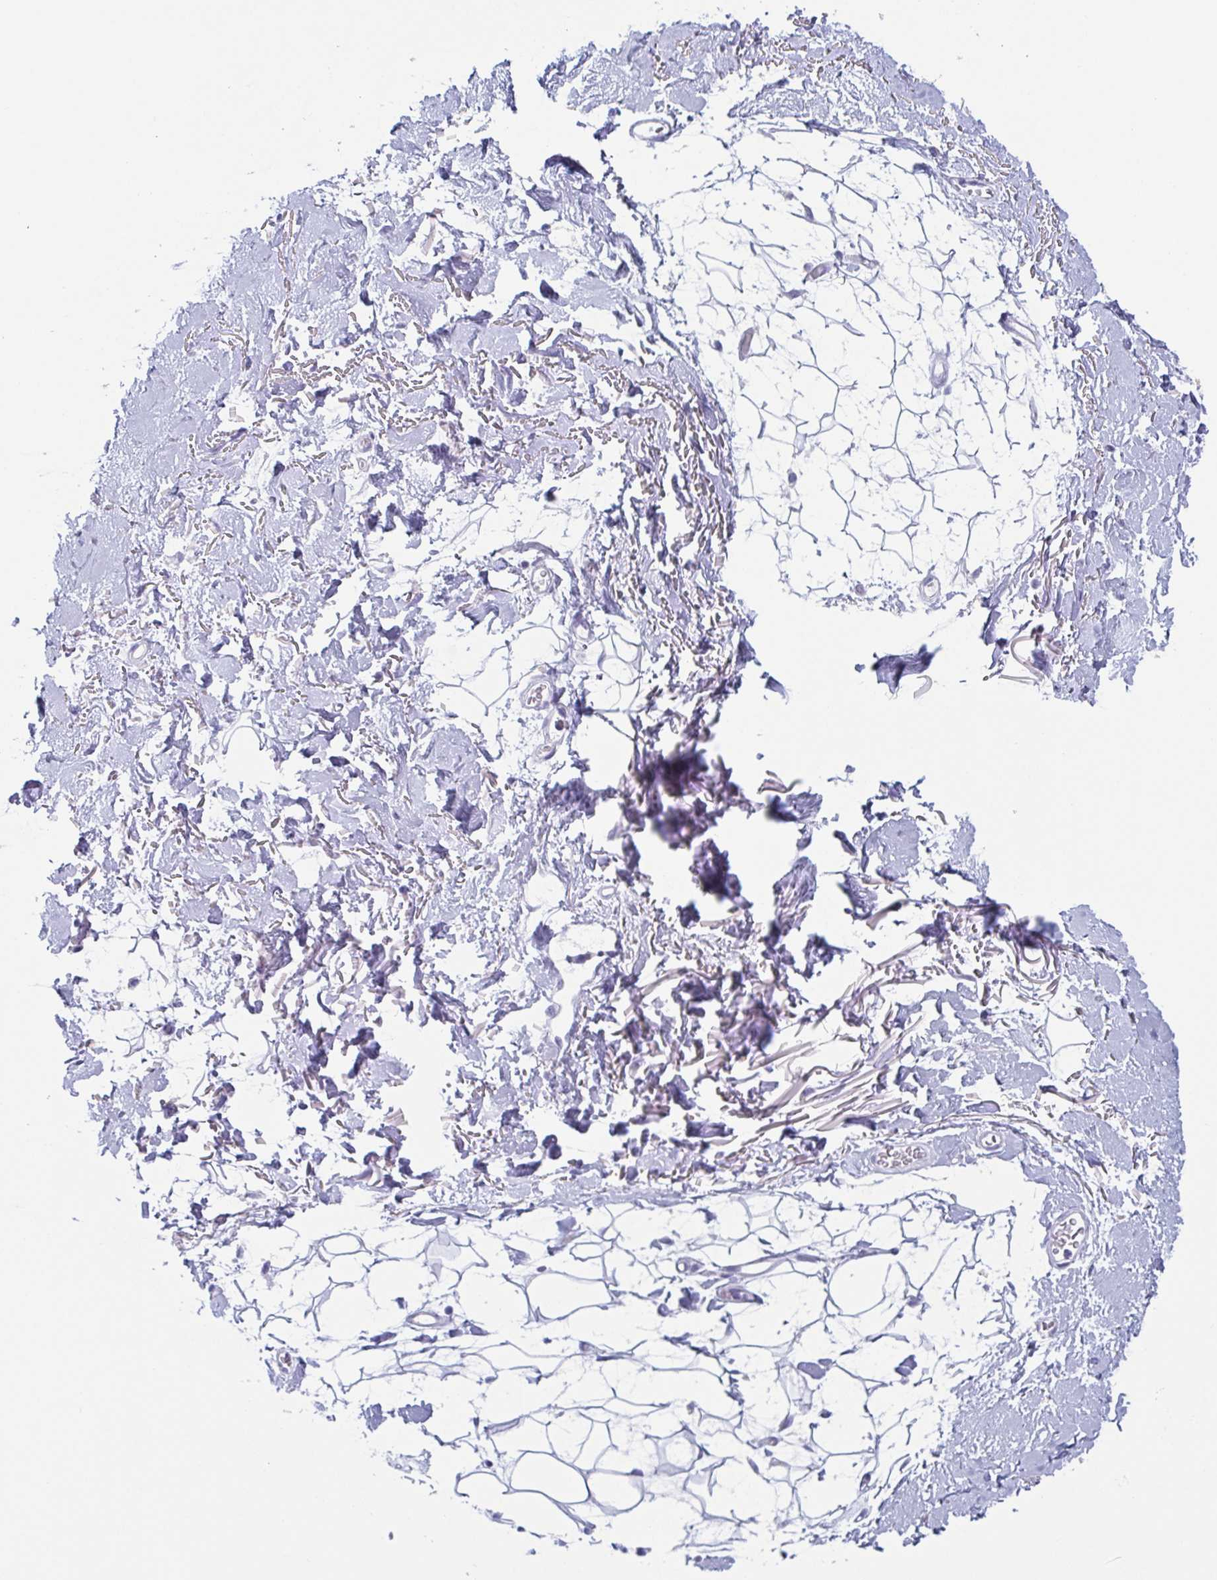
{"staining": {"intensity": "negative", "quantity": "none", "location": "none"}, "tissue": "adipose tissue", "cell_type": "Adipocytes", "image_type": "normal", "snomed": [{"axis": "morphology", "description": "Normal tissue, NOS"}, {"axis": "topography", "description": "Anal"}, {"axis": "topography", "description": "Peripheral nerve tissue"}], "caption": "Adipocytes are negative for brown protein staining in normal adipose tissue. Brightfield microscopy of immunohistochemistry stained with DAB (brown) and hematoxylin (blue), captured at high magnification.", "gene": "TAGLN3", "patient": {"sex": "male", "age": 78}}